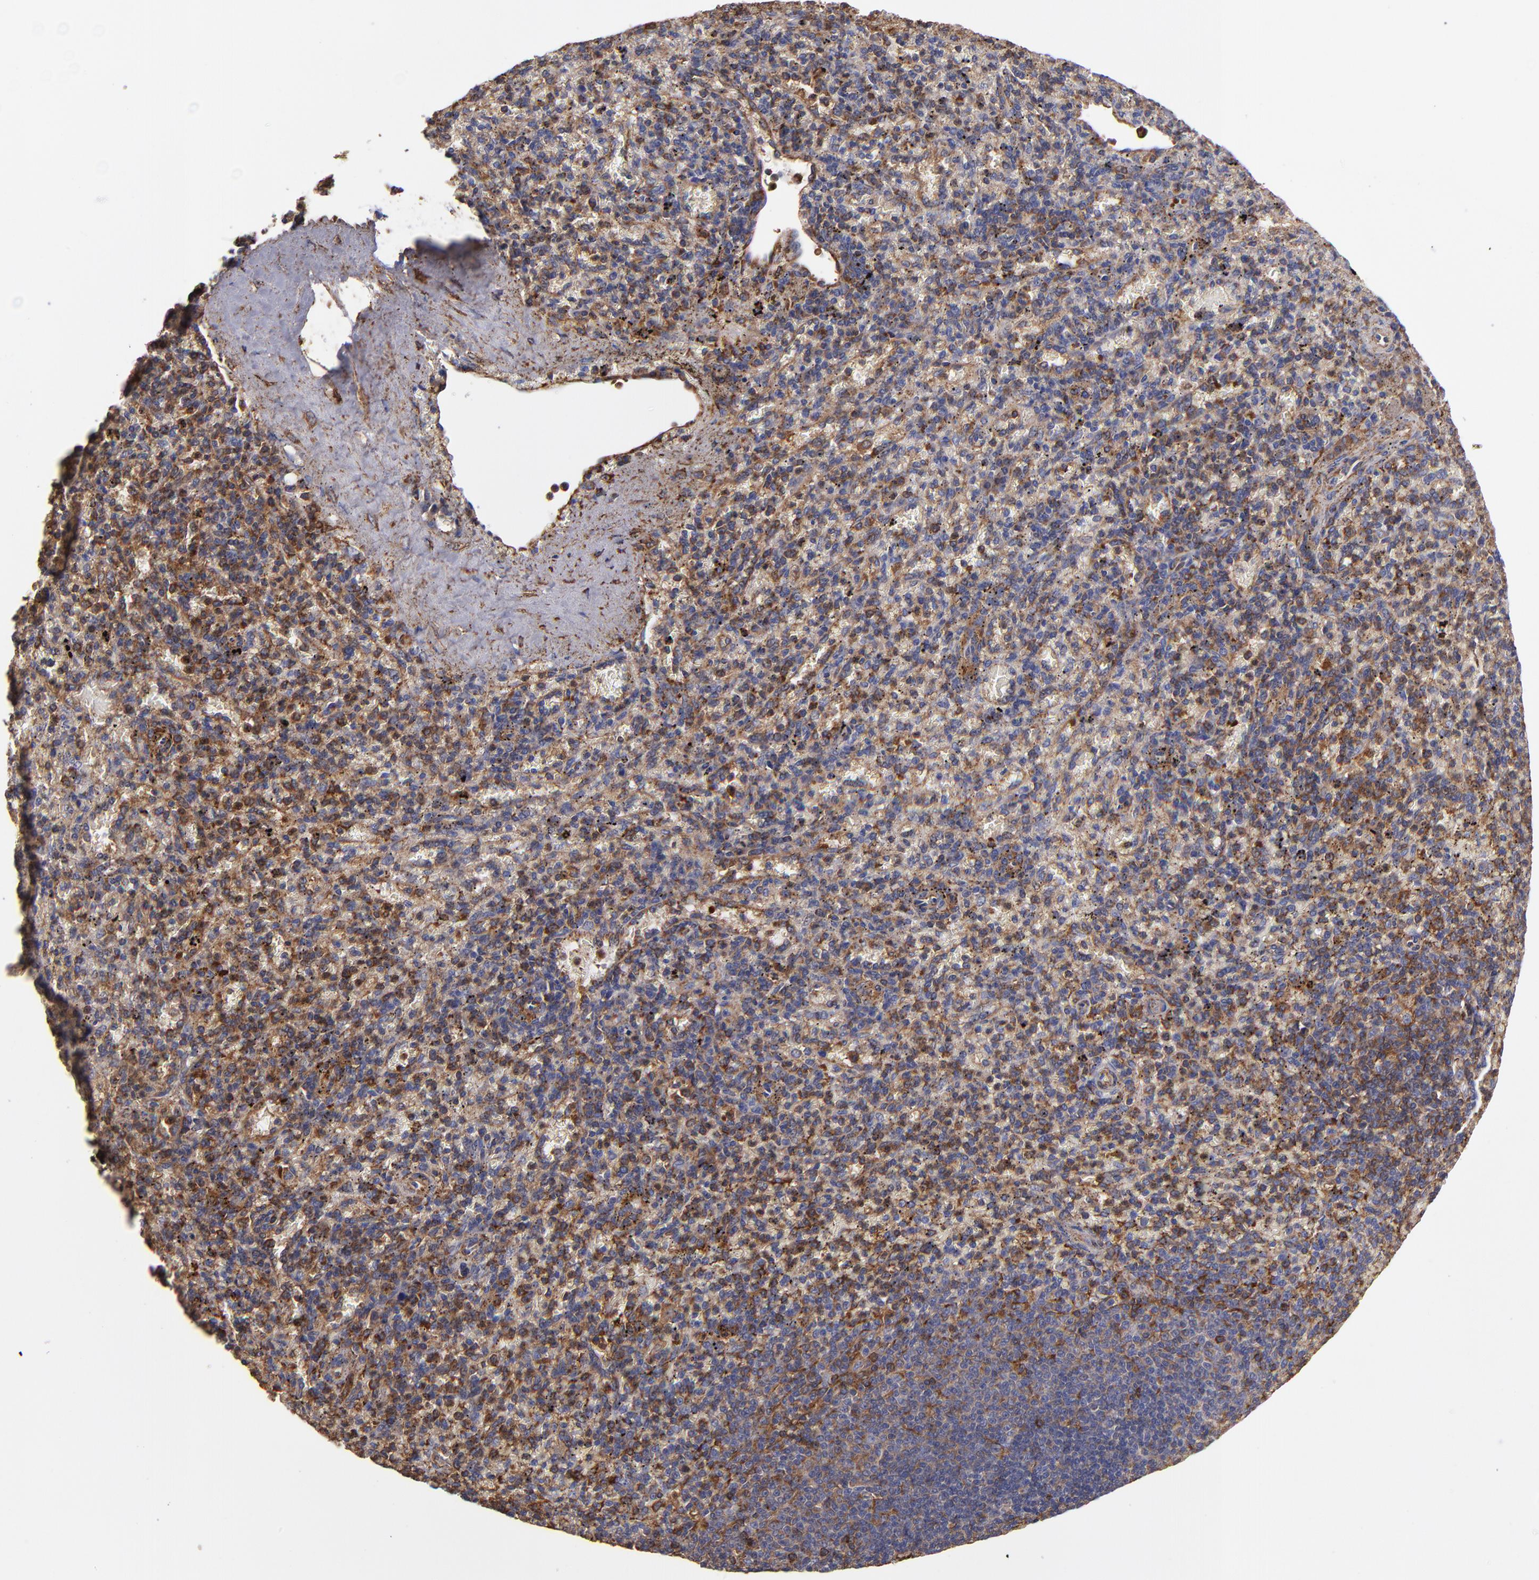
{"staining": {"intensity": "moderate", "quantity": "25%-75%", "location": "cytoplasmic/membranous"}, "tissue": "spleen", "cell_type": "Cells in red pulp", "image_type": "normal", "snomed": [{"axis": "morphology", "description": "Normal tissue, NOS"}, {"axis": "topography", "description": "Spleen"}], "caption": "Immunohistochemistry image of normal spleen stained for a protein (brown), which shows medium levels of moderate cytoplasmic/membranous staining in approximately 25%-75% of cells in red pulp.", "gene": "MVP", "patient": {"sex": "female", "age": 43}}